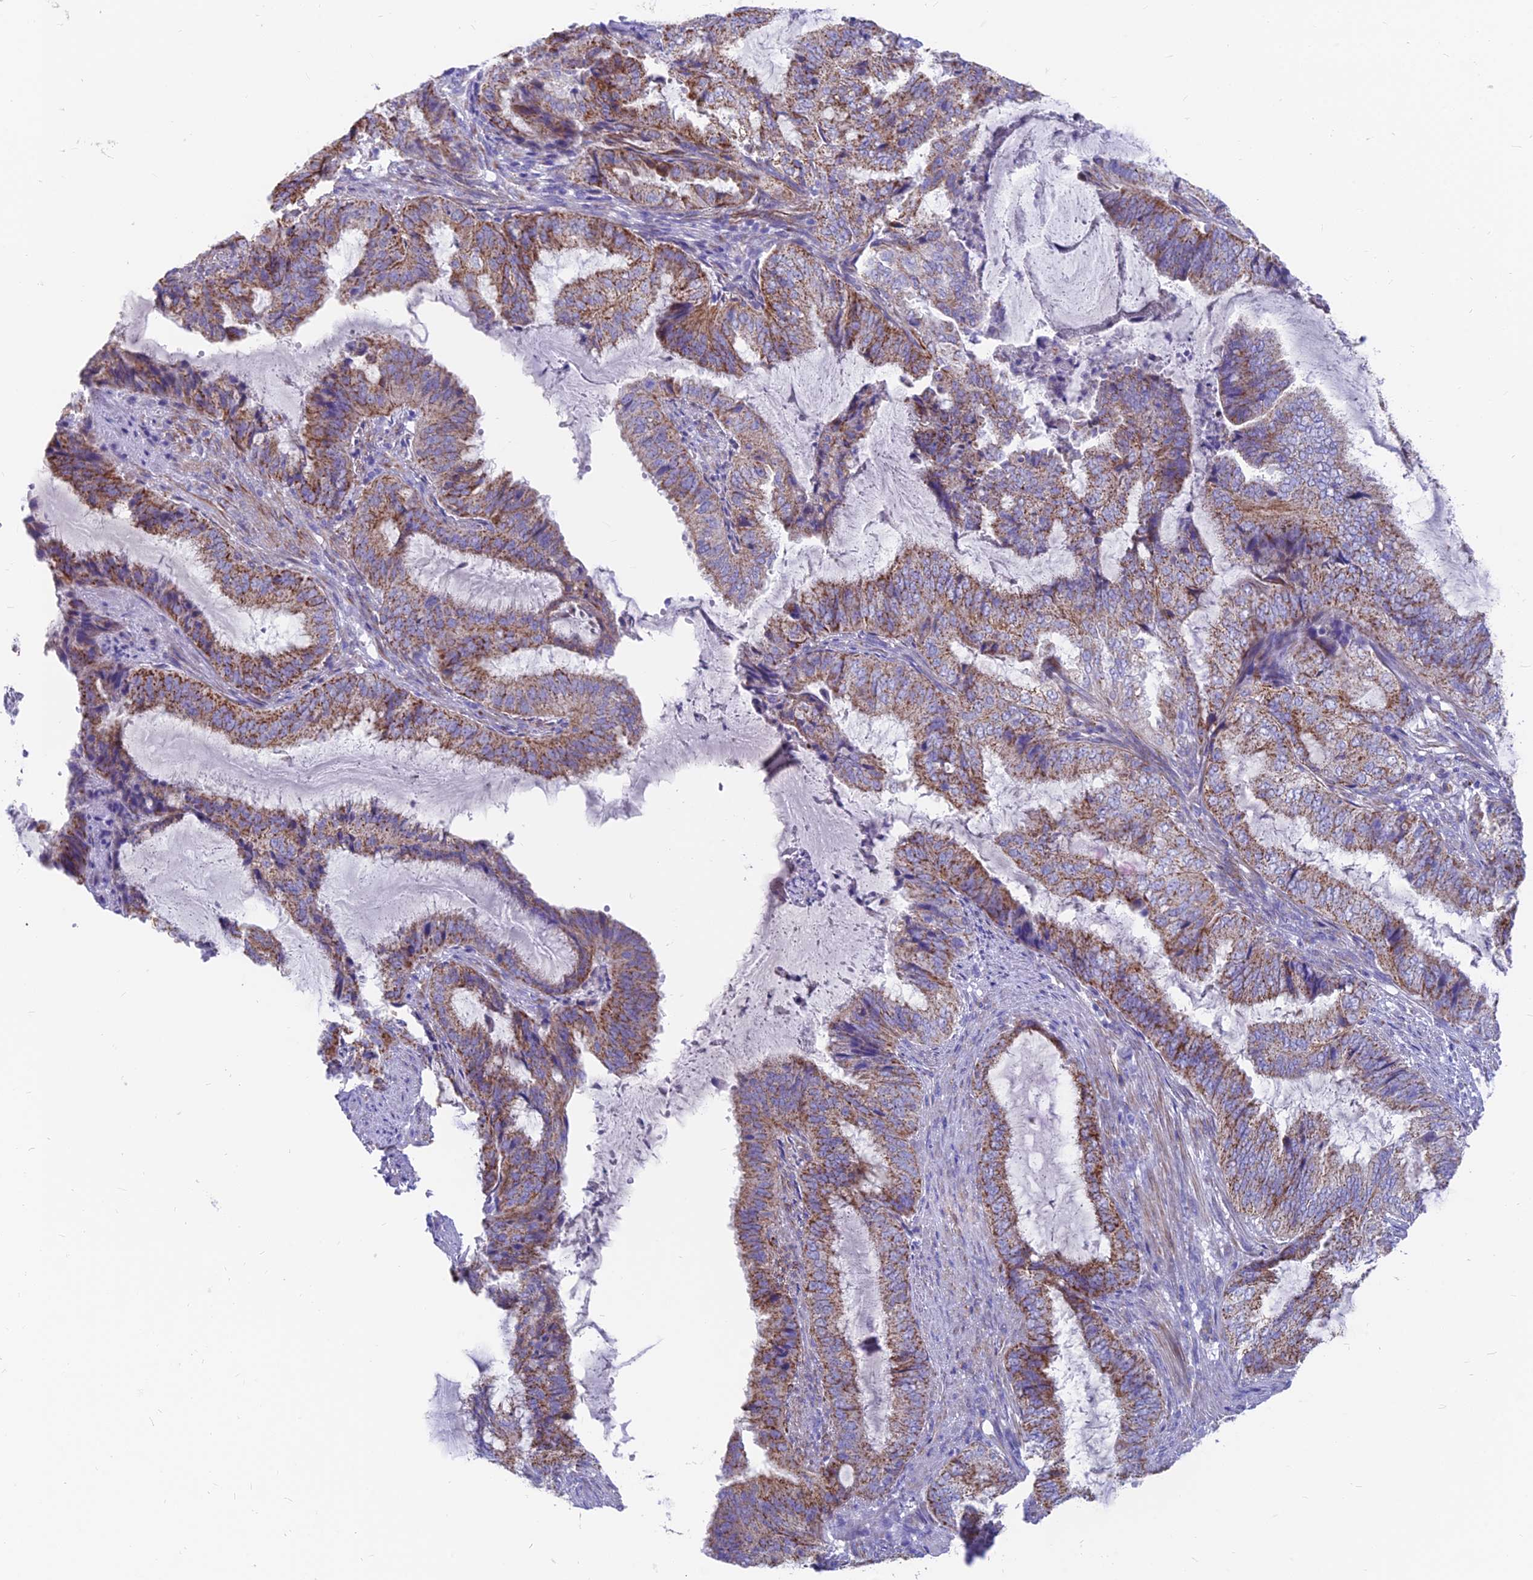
{"staining": {"intensity": "moderate", "quantity": ">75%", "location": "cytoplasmic/membranous"}, "tissue": "endometrial cancer", "cell_type": "Tumor cells", "image_type": "cancer", "snomed": [{"axis": "morphology", "description": "Adenocarcinoma, NOS"}, {"axis": "topography", "description": "Endometrium"}], "caption": "Approximately >75% of tumor cells in human endometrial cancer (adenocarcinoma) exhibit moderate cytoplasmic/membranous protein expression as visualized by brown immunohistochemical staining.", "gene": "TIGD6", "patient": {"sex": "female", "age": 51}}